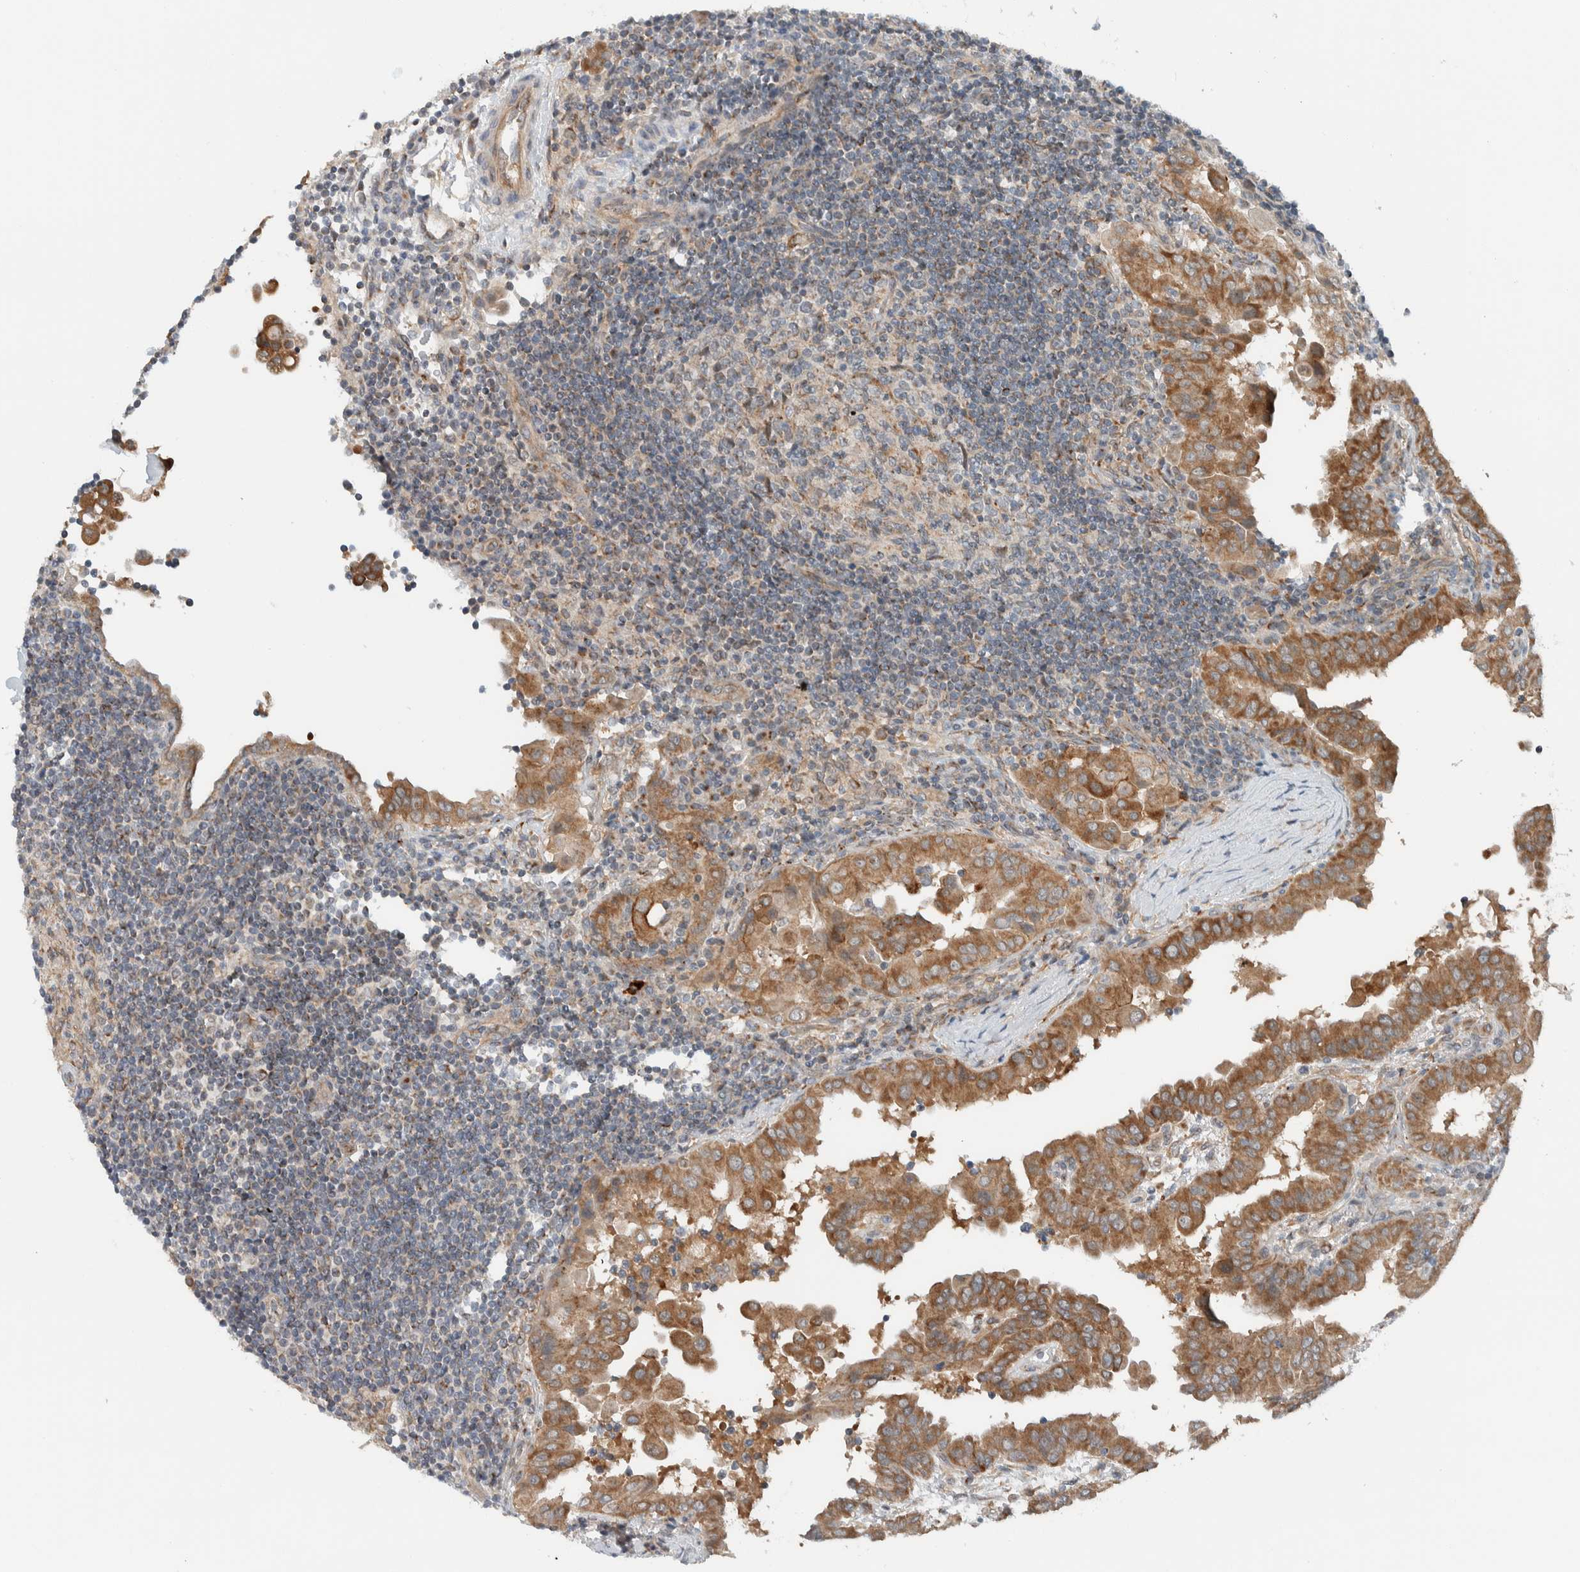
{"staining": {"intensity": "moderate", "quantity": ">75%", "location": "cytoplasmic/membranous"}, "tissue": "thyroid cancer", "cell_type": "Tumor cells", "image_type": "cancer", "snomed": [{"axis": "morphology", "description": "Papillary adenocarcinoma, NOS"}, {"axis": "topography", "description": "Thyroid gland"}], "caption": "Immunohistochemistry (IHC) photomicrograph of neoplastic tissue: human thyroid papillary adenocarcinoma stained using immunohistochemistry reveals medium levels of moderate protein expression localized specifically in the cytoplasmic/membranous of tumor cells, appearing as a cytoplasmic/membranous brown color.", "gene": "RERE", "patient": {"sex": "male", "age": 33}}